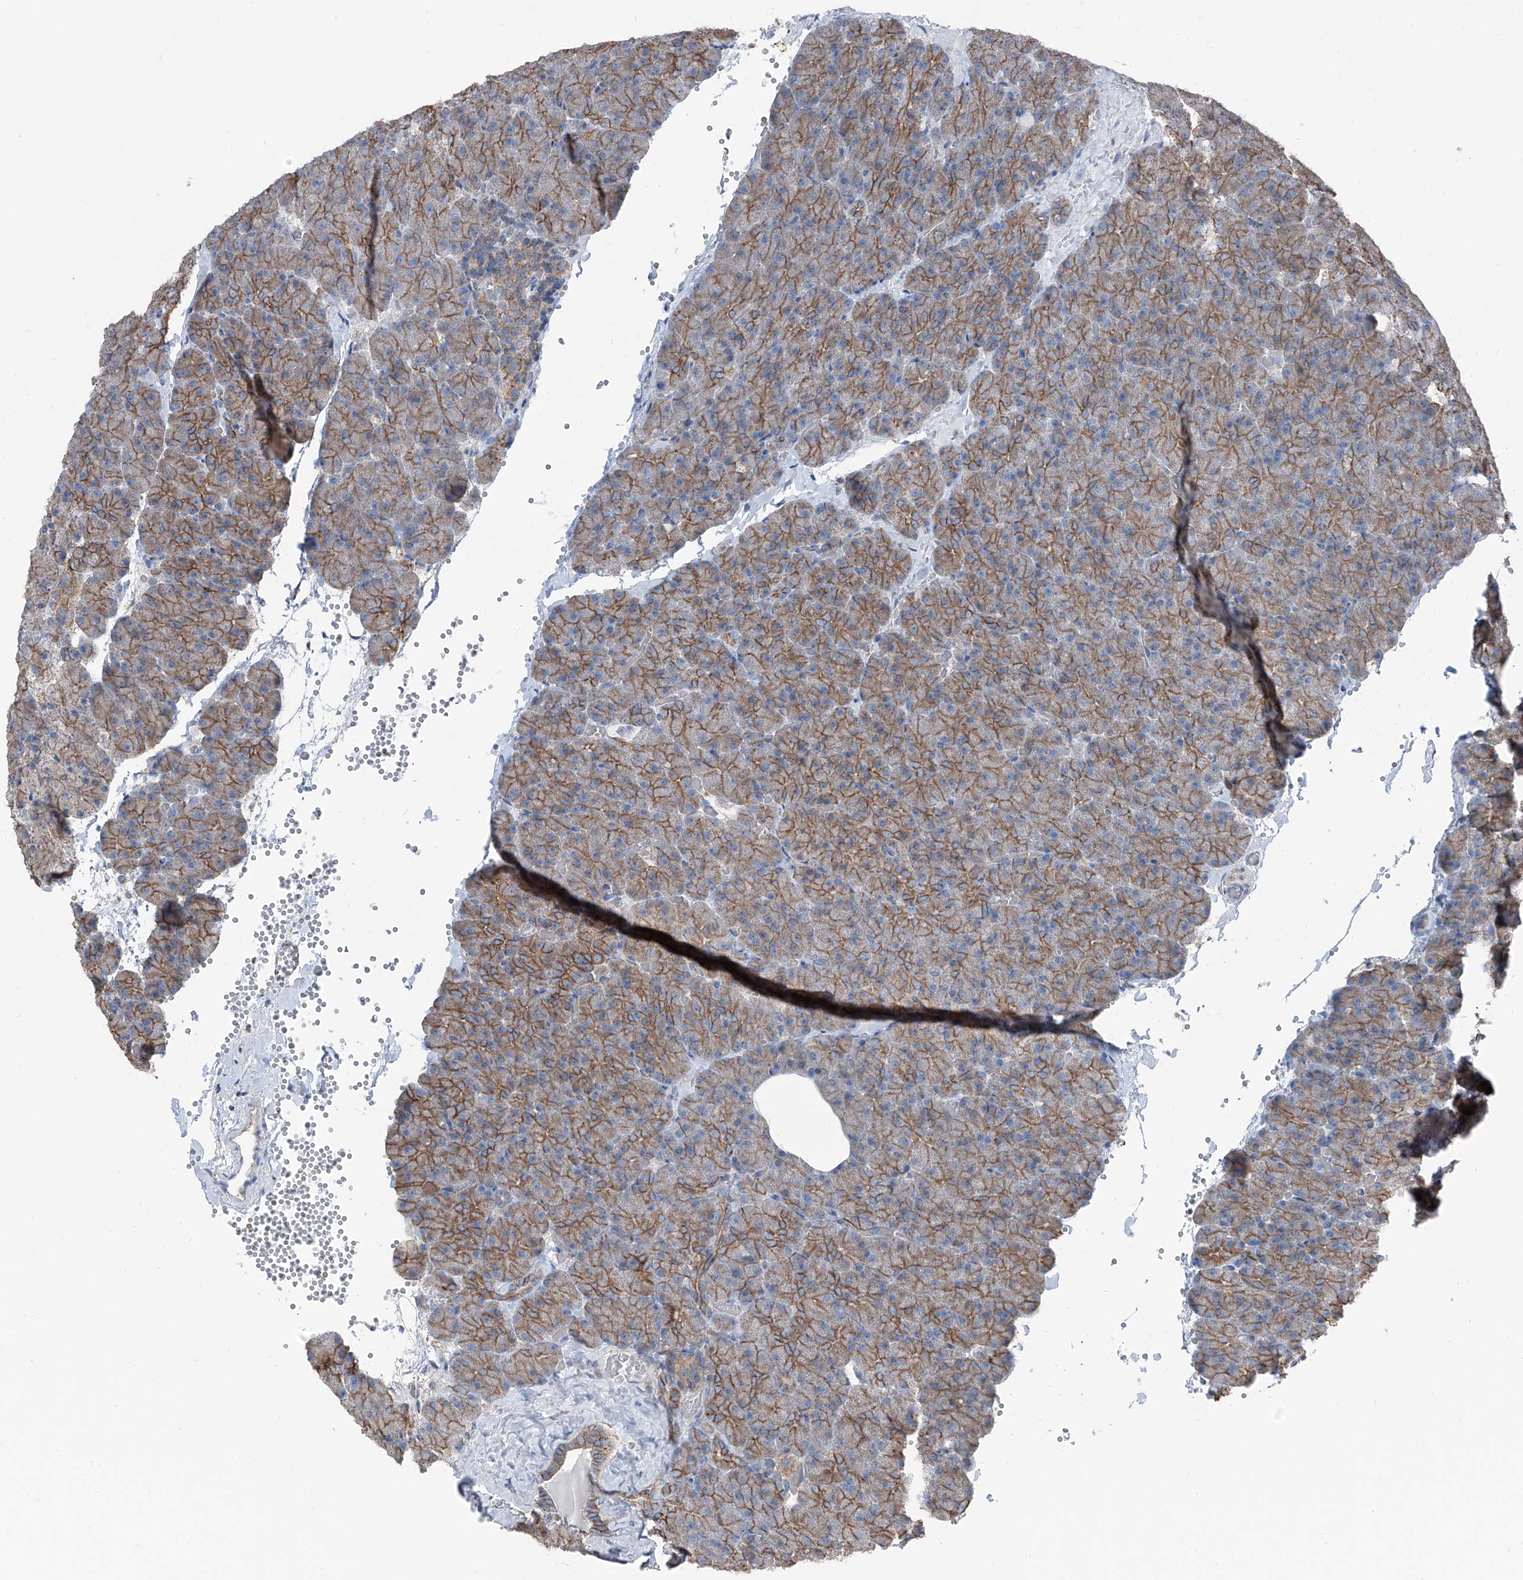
{"staining": {"intensity": "moderate", "quantity": ">75%", "location": "cytoplasmic/membranous"}, "tissue": "pancreas", "cell_type": "Exocrine glandular cells", "image_type": "normal", "snomed": [{"axis": "morphology", "description": "Normal tissue, NOS"}, {"axis": "morphology", "description": "Carcinoid, malignant, NOS"}, {"axis": "topography", "description": "Pancreas"}], "caption": "Brown immunohistochemical staining in normal human pancreas exhibits moderate cytoplasmic/membranous expression in about >75% of exocrine glandular cells. (DAB (3,3'-diaminobenzidine) IHC, brown staining for protein, blue staining for nuclei).", "gene": "GPR142", "patient": {"sex": "female", "age": 35}}